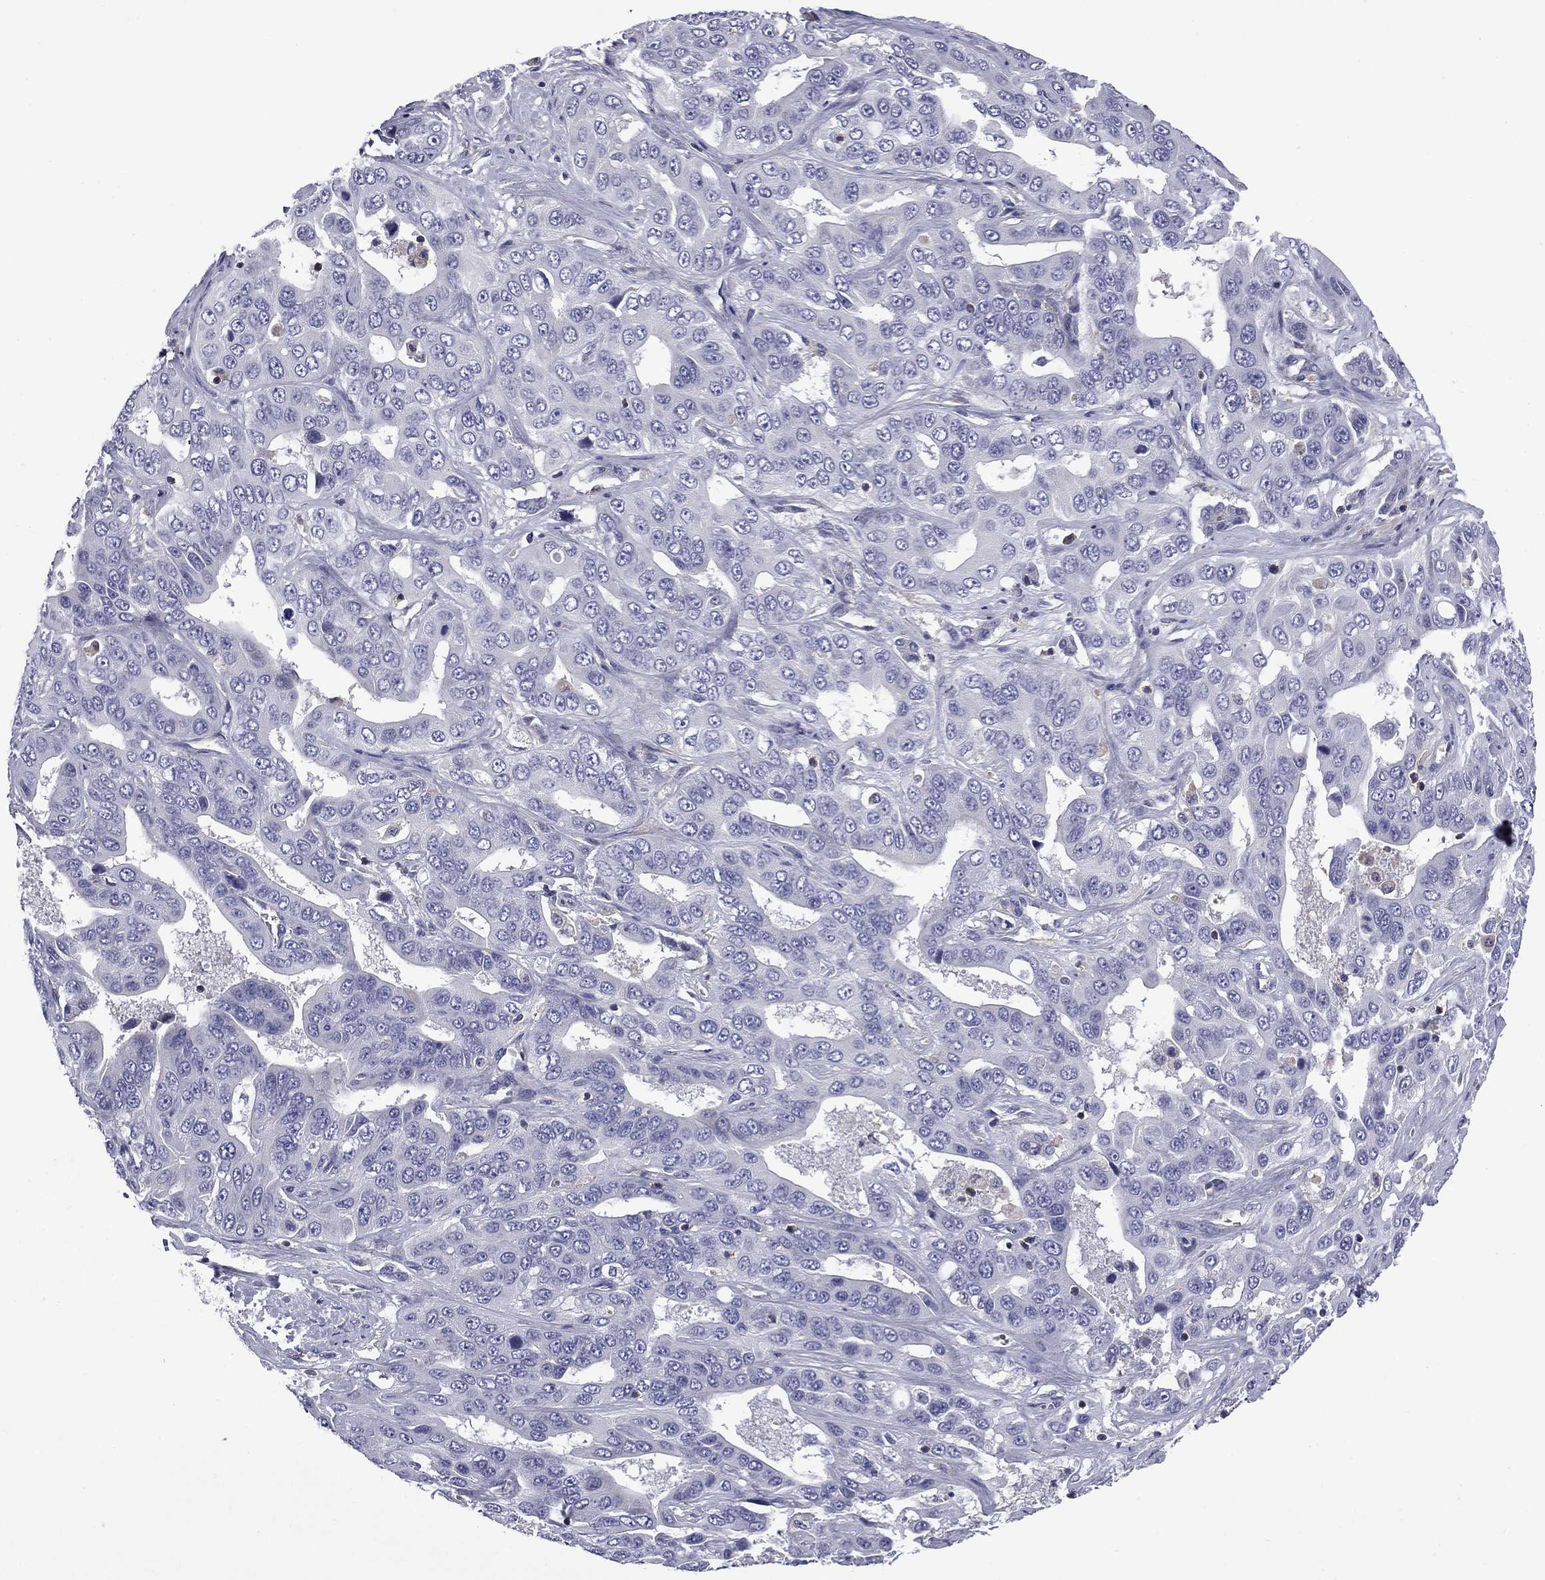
{"staining": {"intensity": "negative", "quantity": "none", "location": "none"}, "tissue": "liver cancer", "cell_type": "Tumor cells", "image_type": "cancer", "snomed": [{"axis": "morphology", "description": "Cholangiocarcinoma"}, {"axis": "topography", "description": "Liver"}], "caption": "This is an immunohistochemistry (IHC) photomicrograph of cholangiocarcinoma (liver). There is no staining in tumor cells.", "gene": "ARHGAP45", "patient": {"sex": "female", "age": 52}}